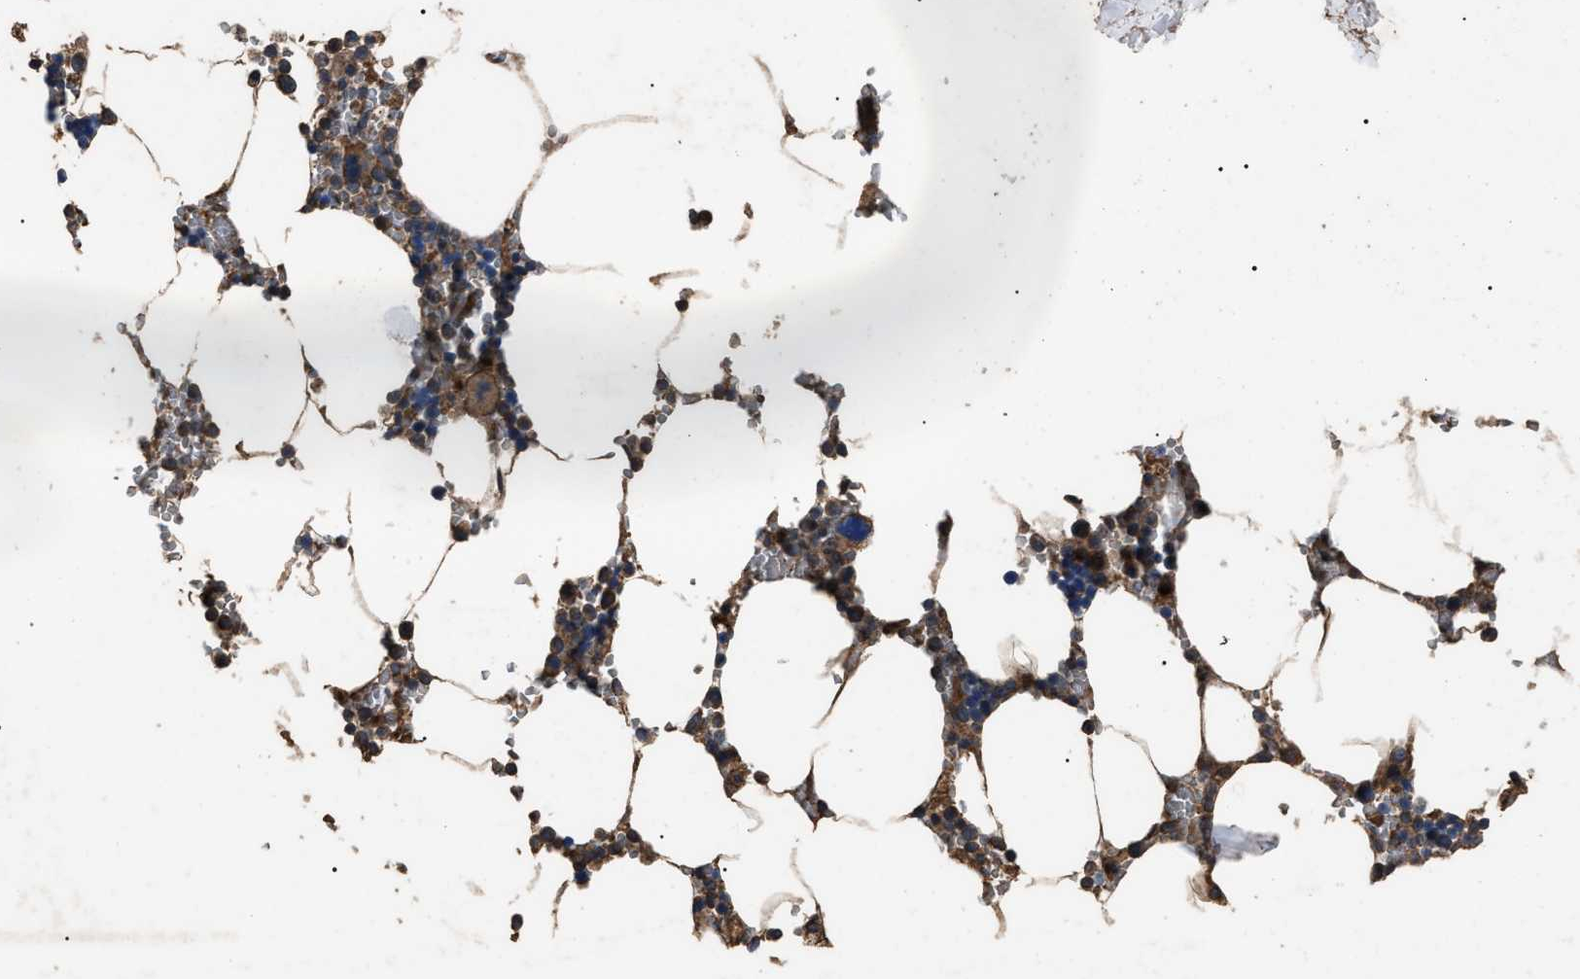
{"staining": {"intensity": "moderate", "quantity": "25%-75%", "location": "cytoplasmic/membranous"}, "tissue": "bone marrow", "cell_type": "Hematopoietic cells", "image_type": "normal", "snomed": [{"axis": "morphology", "description": "Normal tissue, NOS"}, {"axis": "topography", "description": "Bone marrow"}], "caption": "Immunohistochemistry (DAB) staining of unremarkable human bone marrow shows moderate cytoplasmic/membranous protein staining in about 25%-75% of hematopoietic cells. (Stains: DAB in brown, nuclei in blue, Microscopy: brightfield microscopy at high magnification).", "gene": "RNF216", "patient": {"sex": "male", "age": 70}}